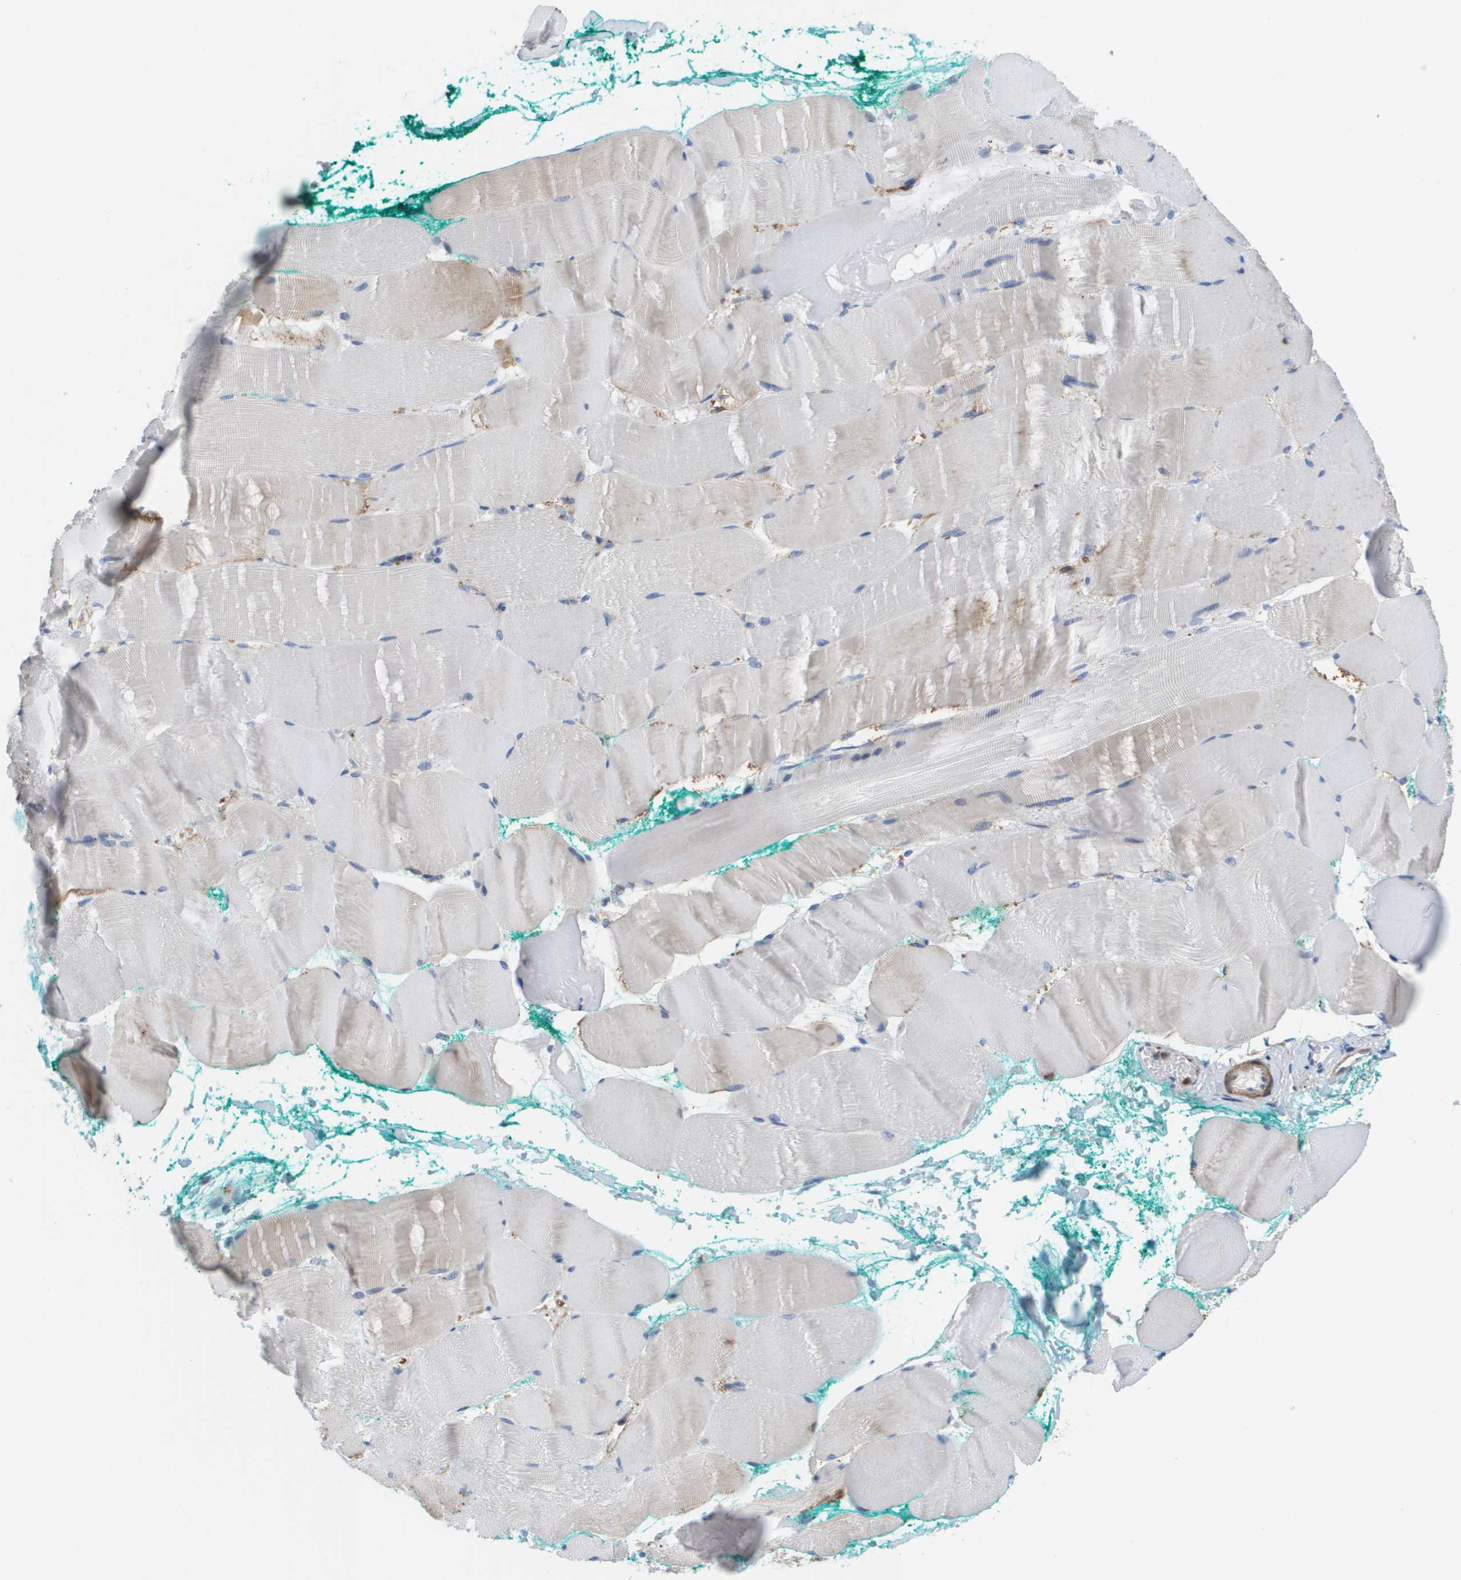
{"staining": {"intensity": "negative", "quantity": "none", "location": "none"}, "tissue": "skeletal muscle", "cell_type": "Myocytes", "image_type": "normal", "snomed": [{"axis": "morphology", "description": "Normal tissue, NOS"}, {"axis": "morphology", "description": "Squamous cell carcinoma, NOS"}, {"axis": "topography", "description": "Skeletal muscle"}], "caption": "This is an immunohistochemistry (IHC) image of unremarkable skeletal muscle. There is no staining in myocytes.", "gene": "SLC37A2", "patient": {"sex": "male", "age": 51}}